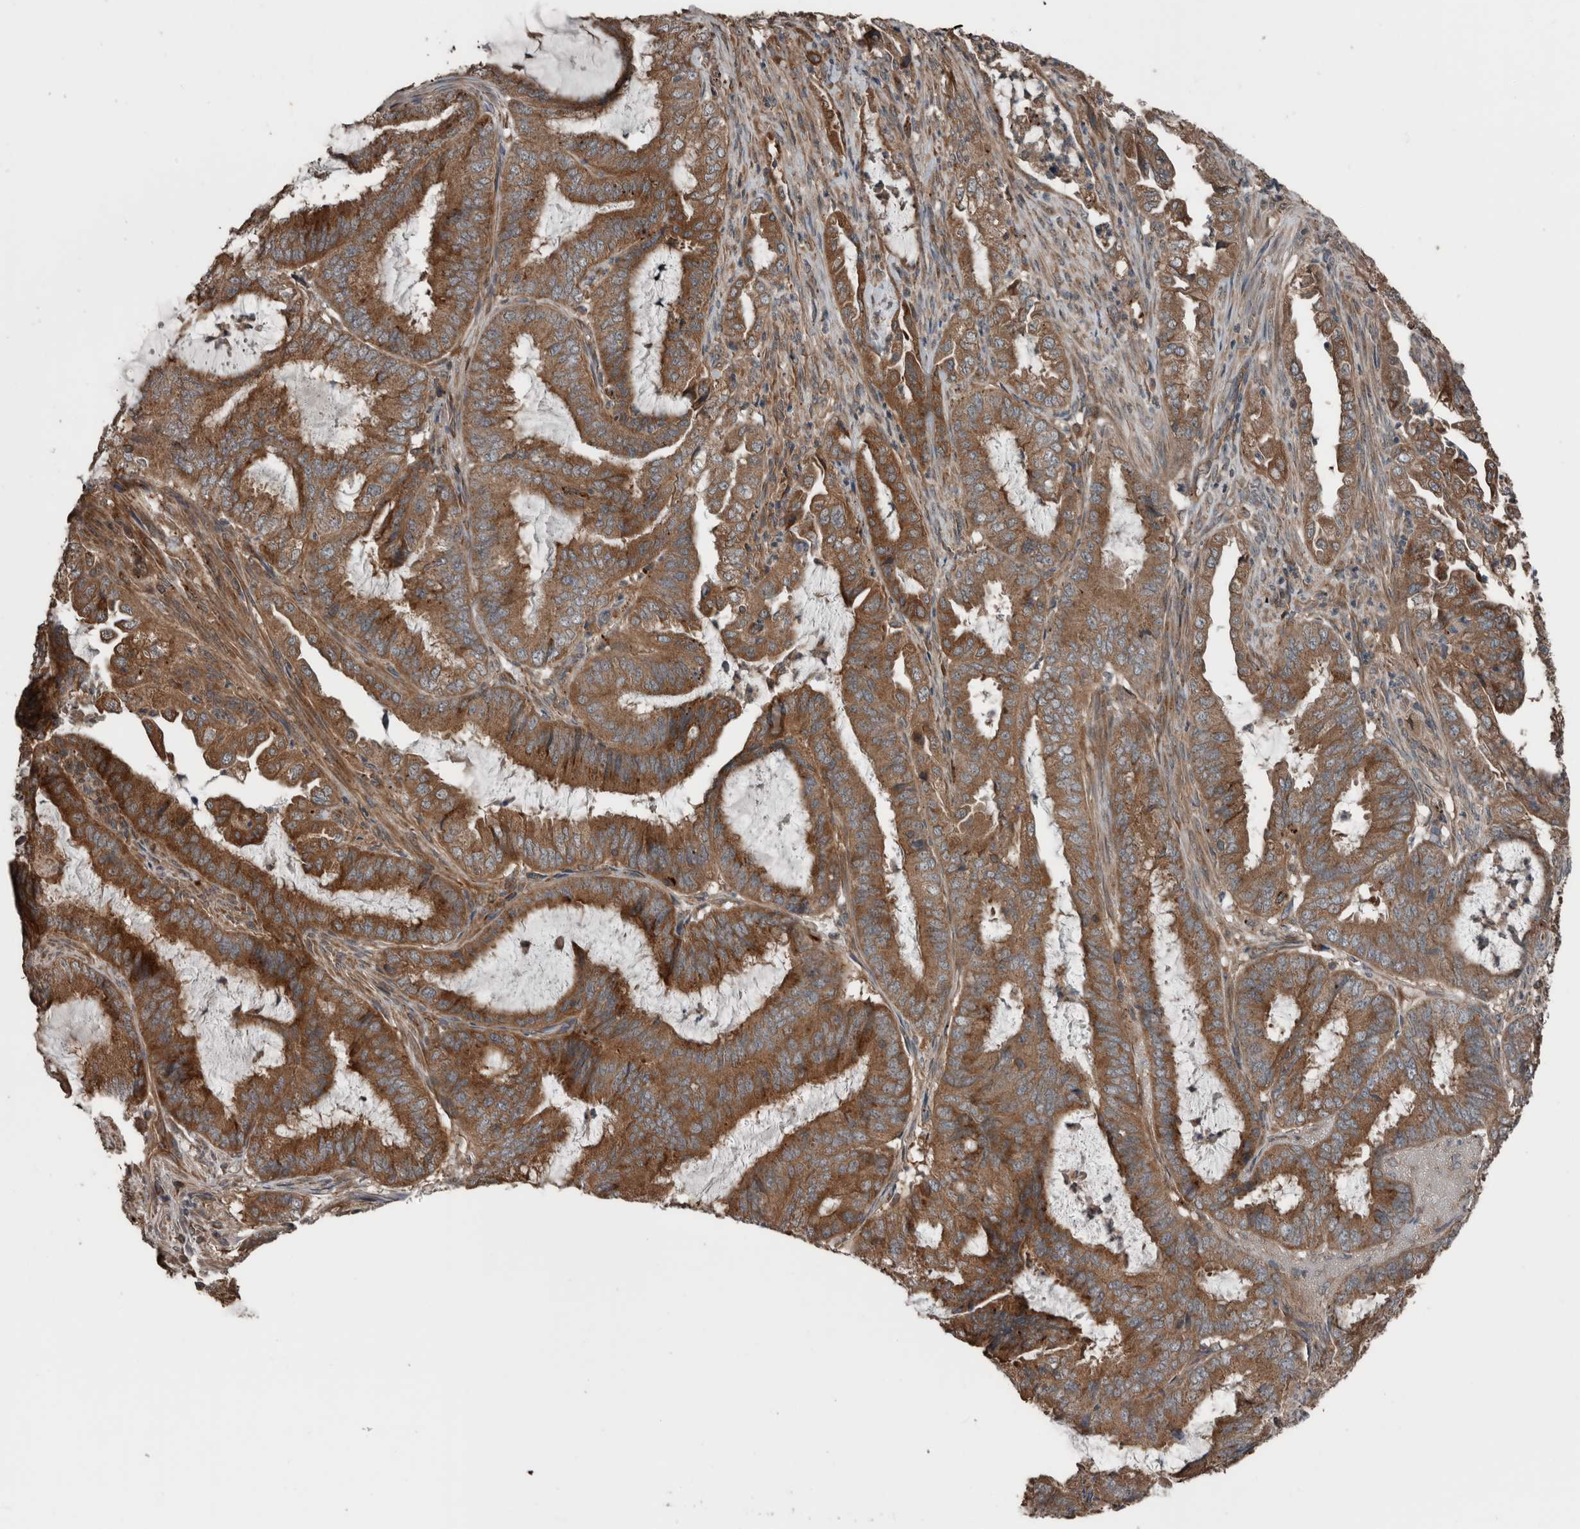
{"staining": {"intensity": "strong", "quantity": ">75%", "location": "cytoplasmic/membranous"}, "tissue": "endometrial cancer", "cell_type": "Tumor cells", "image_type": "cancer", "snomed": [{"axis": "morphology", "description": "Adenocarcinoma, NOS"}, {"axis": "topography", "description": "Endometrium"}], "caption": "Endometrial adenocarcinoma stained with a protein marker demonstrates strong staining in tumor cells.", "gene": "RIOK3", "patient": {"sex": "female", "age": 49}}